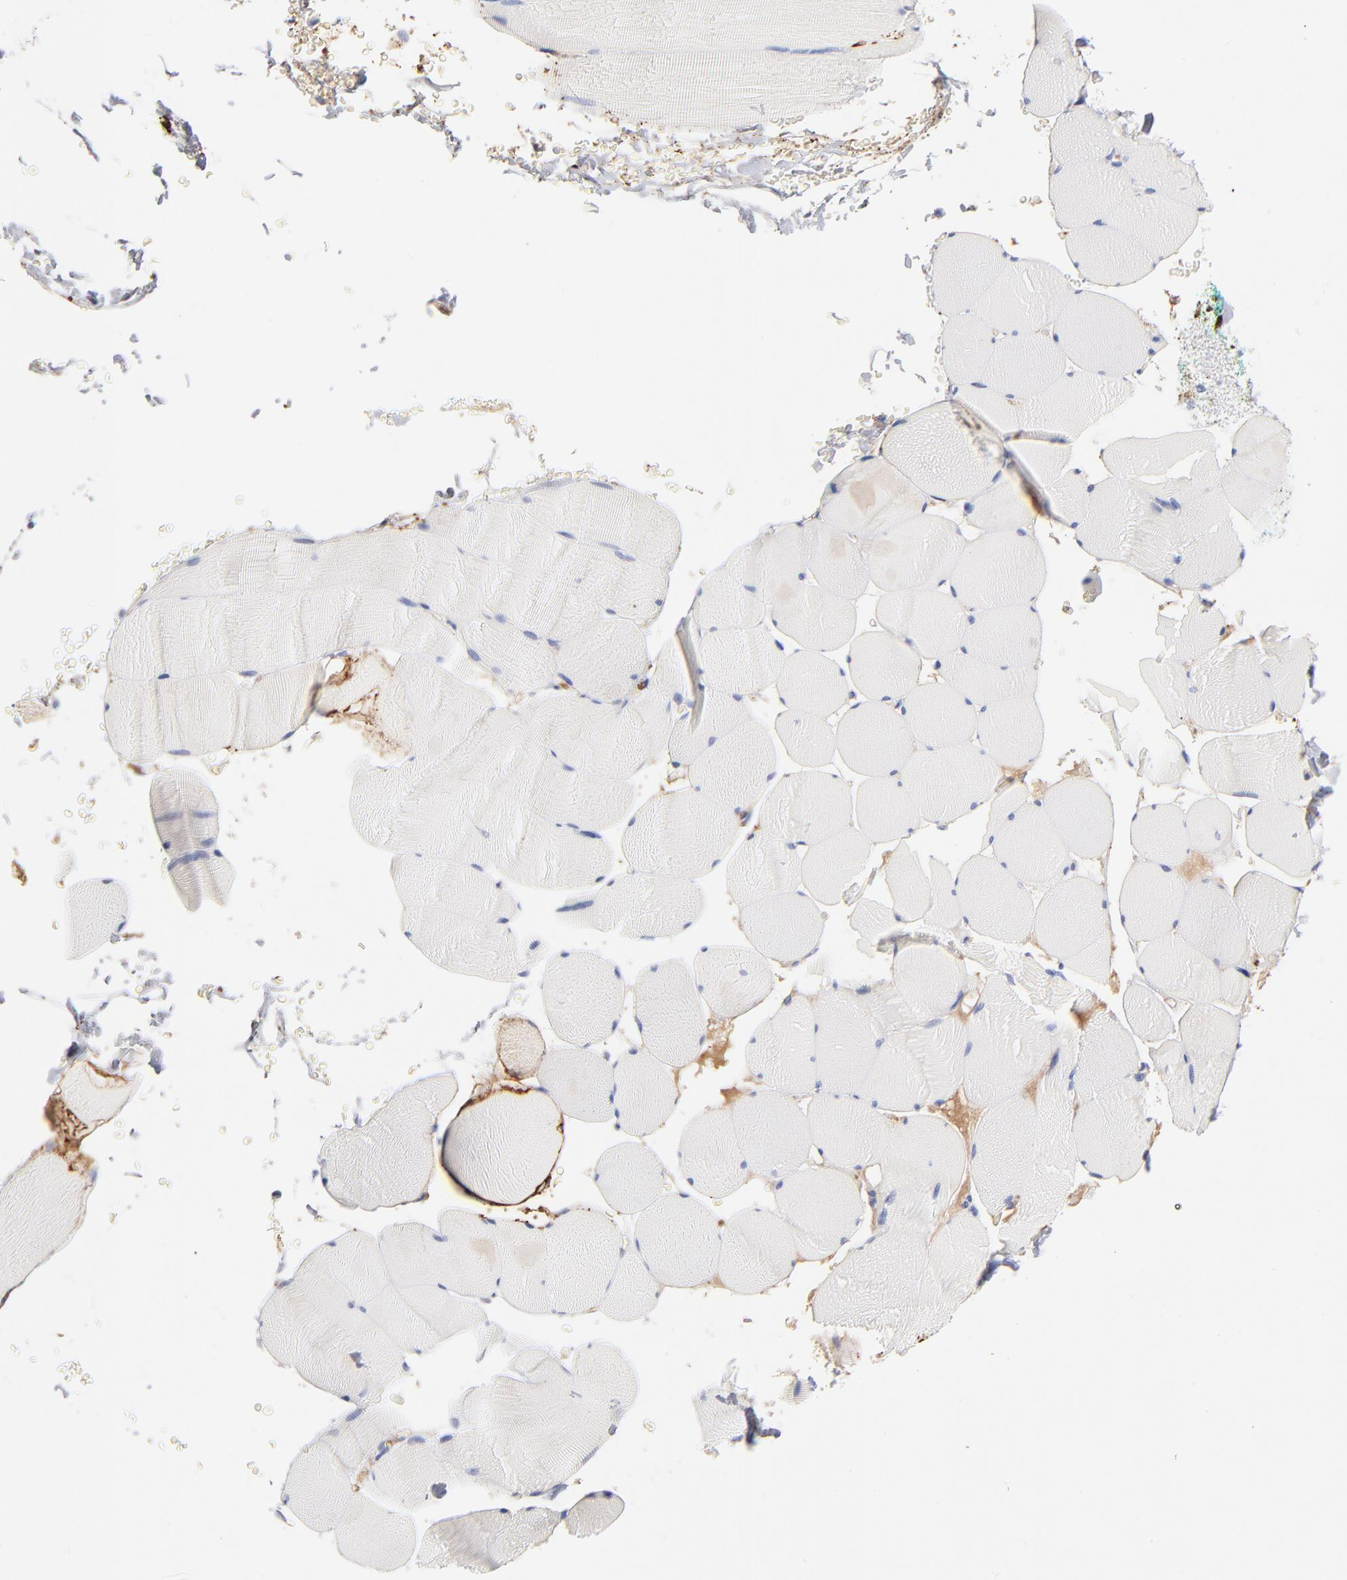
{"staining": {"intensity": "negative", "quantity": "none", "location": "none"}, "tissue": "skeletal muscle", "cell_type": "Myocytes", "image_type": "normal", "snomed": [{"axis": "morphology", "description": "Normal tissue, NOS"}, {"axis": "topography", "description": "Skeletal muscle"}], "caption": "Immunohistochemical staining of unremarkable human skeletal muscle demonstrates no significant expression in myocytes.", "gene": "APOH", "patient": {"sex": "male", "age": 62}}